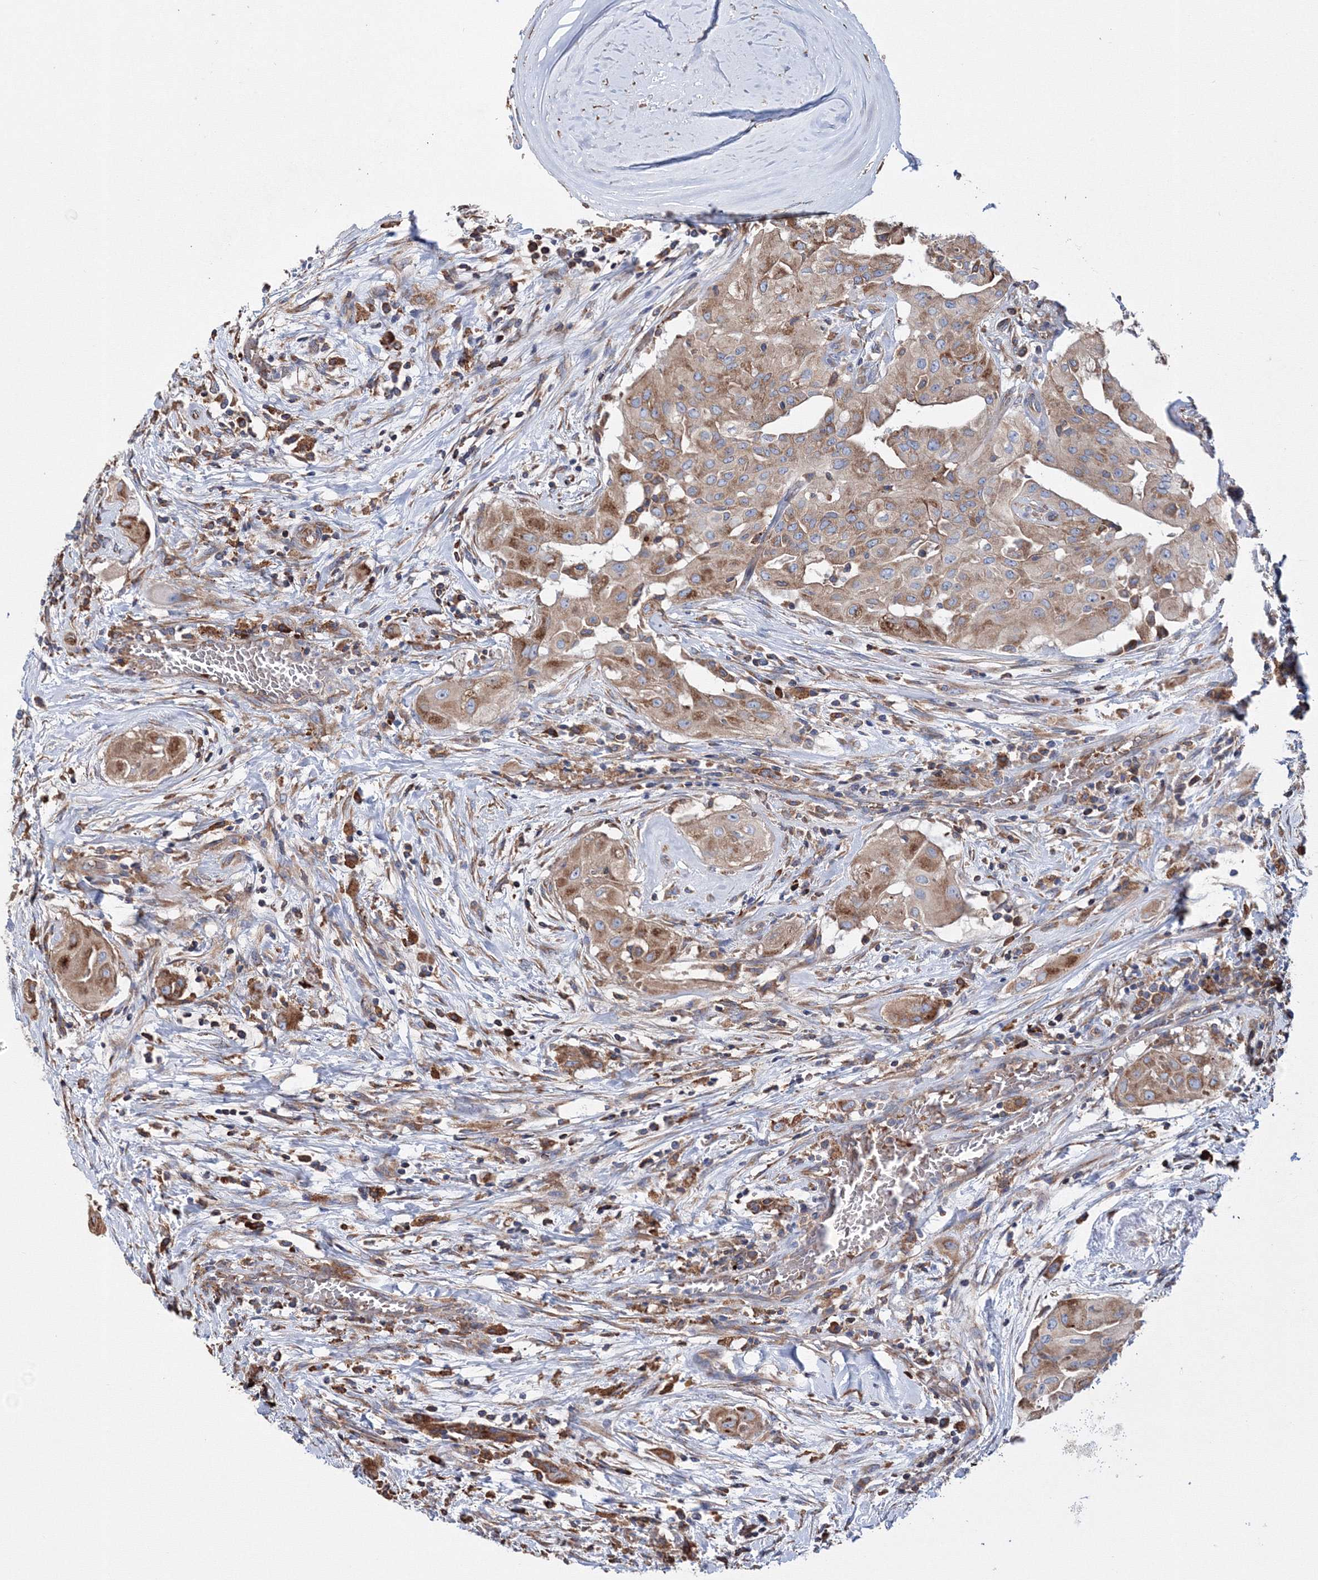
{"staining": {"intensity": "moderate", "quantity": ">75%", "location": "cytoplasmic/membranous"}, "tissue": "thyroid cancer", "cell_type": "Tumor cells", "image_type": "cancer", "snomed": [{"axis": "morphology", "description": "Papillary adenocarcinoma, NOS"}, {"axis": "topography", "description": "Thyroid gland"}], "caption": "Immunohistochemistry (IHC) image of papillary adenocarcinoma (thyroid) stained for a protein (brown), which exhibits medium levels of moderate cytoplasmic/membranous expression in about >75% of tumor cells.", "gene": "VPS8", "patient": {"sex": "female", "age": 59}}